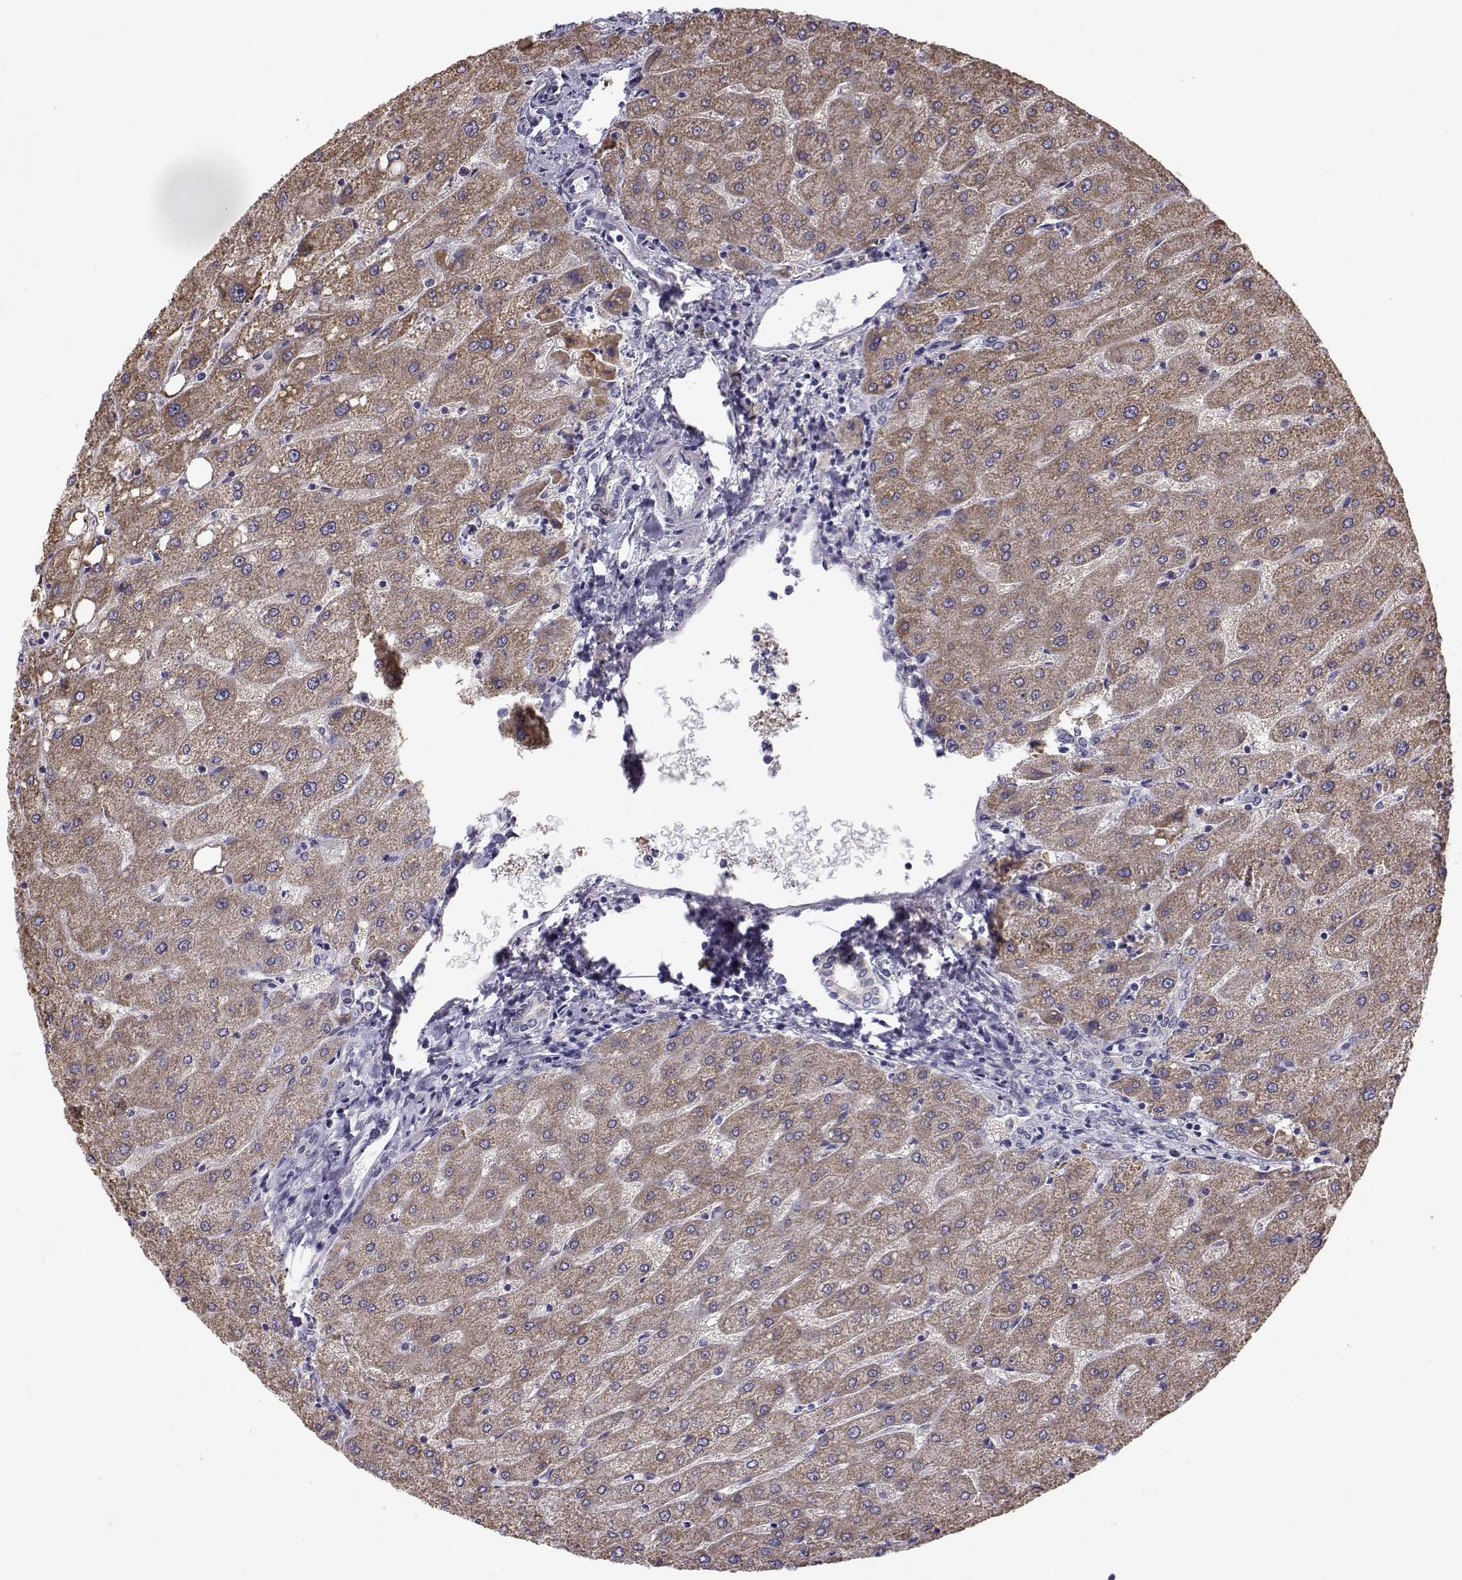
{"staining": {"intensity": "negative", "quantity": "none", "location": "none"}, "tissue": "liver", "cell_type": "Cholangiocytes", "image_type": "normal", "snomed": [{"axis": "morphology", "description": "Normal tissue, NOS"}, {"axis": "topography", "description": "Liver"}], "caption": "This histopathology image is of unremarkable liver stained with IHC to label a protein in brown with the nuclei are counter-stained blue. There is no staining in cholangiocytes. The staining is performed using DAB (3,3'-diaminobenzidine) brown chromogen with nuclei counter-stained in using hematoxylin.", "gene": "KCNMB4", "patient": {"sex": "male", "age": 67}}